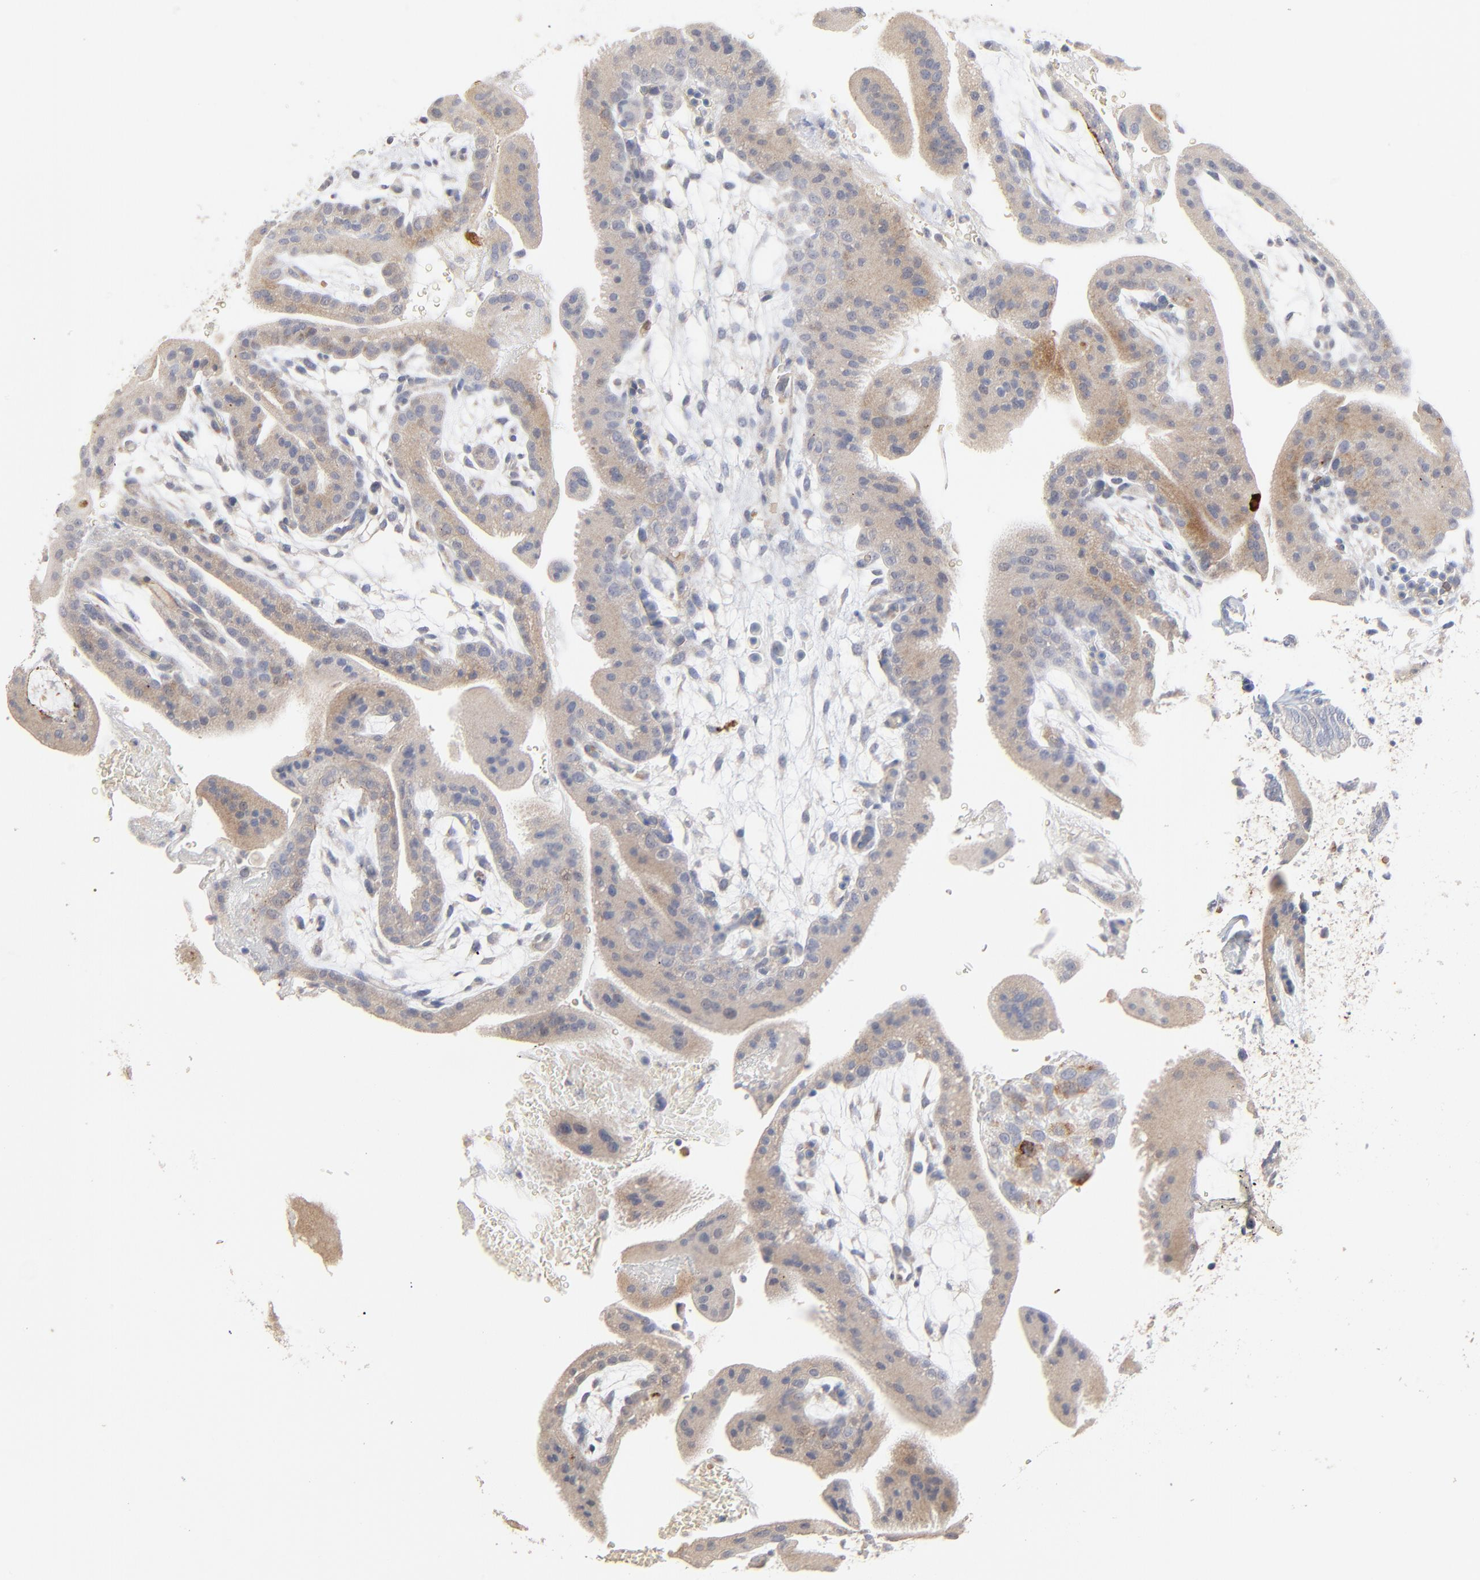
{"staining": {"intensity": "negative", "quantity": "none", "location": "none"}, "tissue": "placenta", "cell_type": "Decidual cells", "image_type": "normal", "snomed": [{"axis": "morphology", "description": "Normal tissue, NOS"}, {"axis": "topography", "description": "Placenta"}], "caption": "Immunohistochemical staining of unremarkable human placenta displays no significant staining in decidual cells. (Stains: DAB immunohistochemistry with hematoxylin counter stain, Microscopy: brightfield microscopy at high magnification).", "gene": "FANCB", "patient": {"sex": "female", "age": 19}}